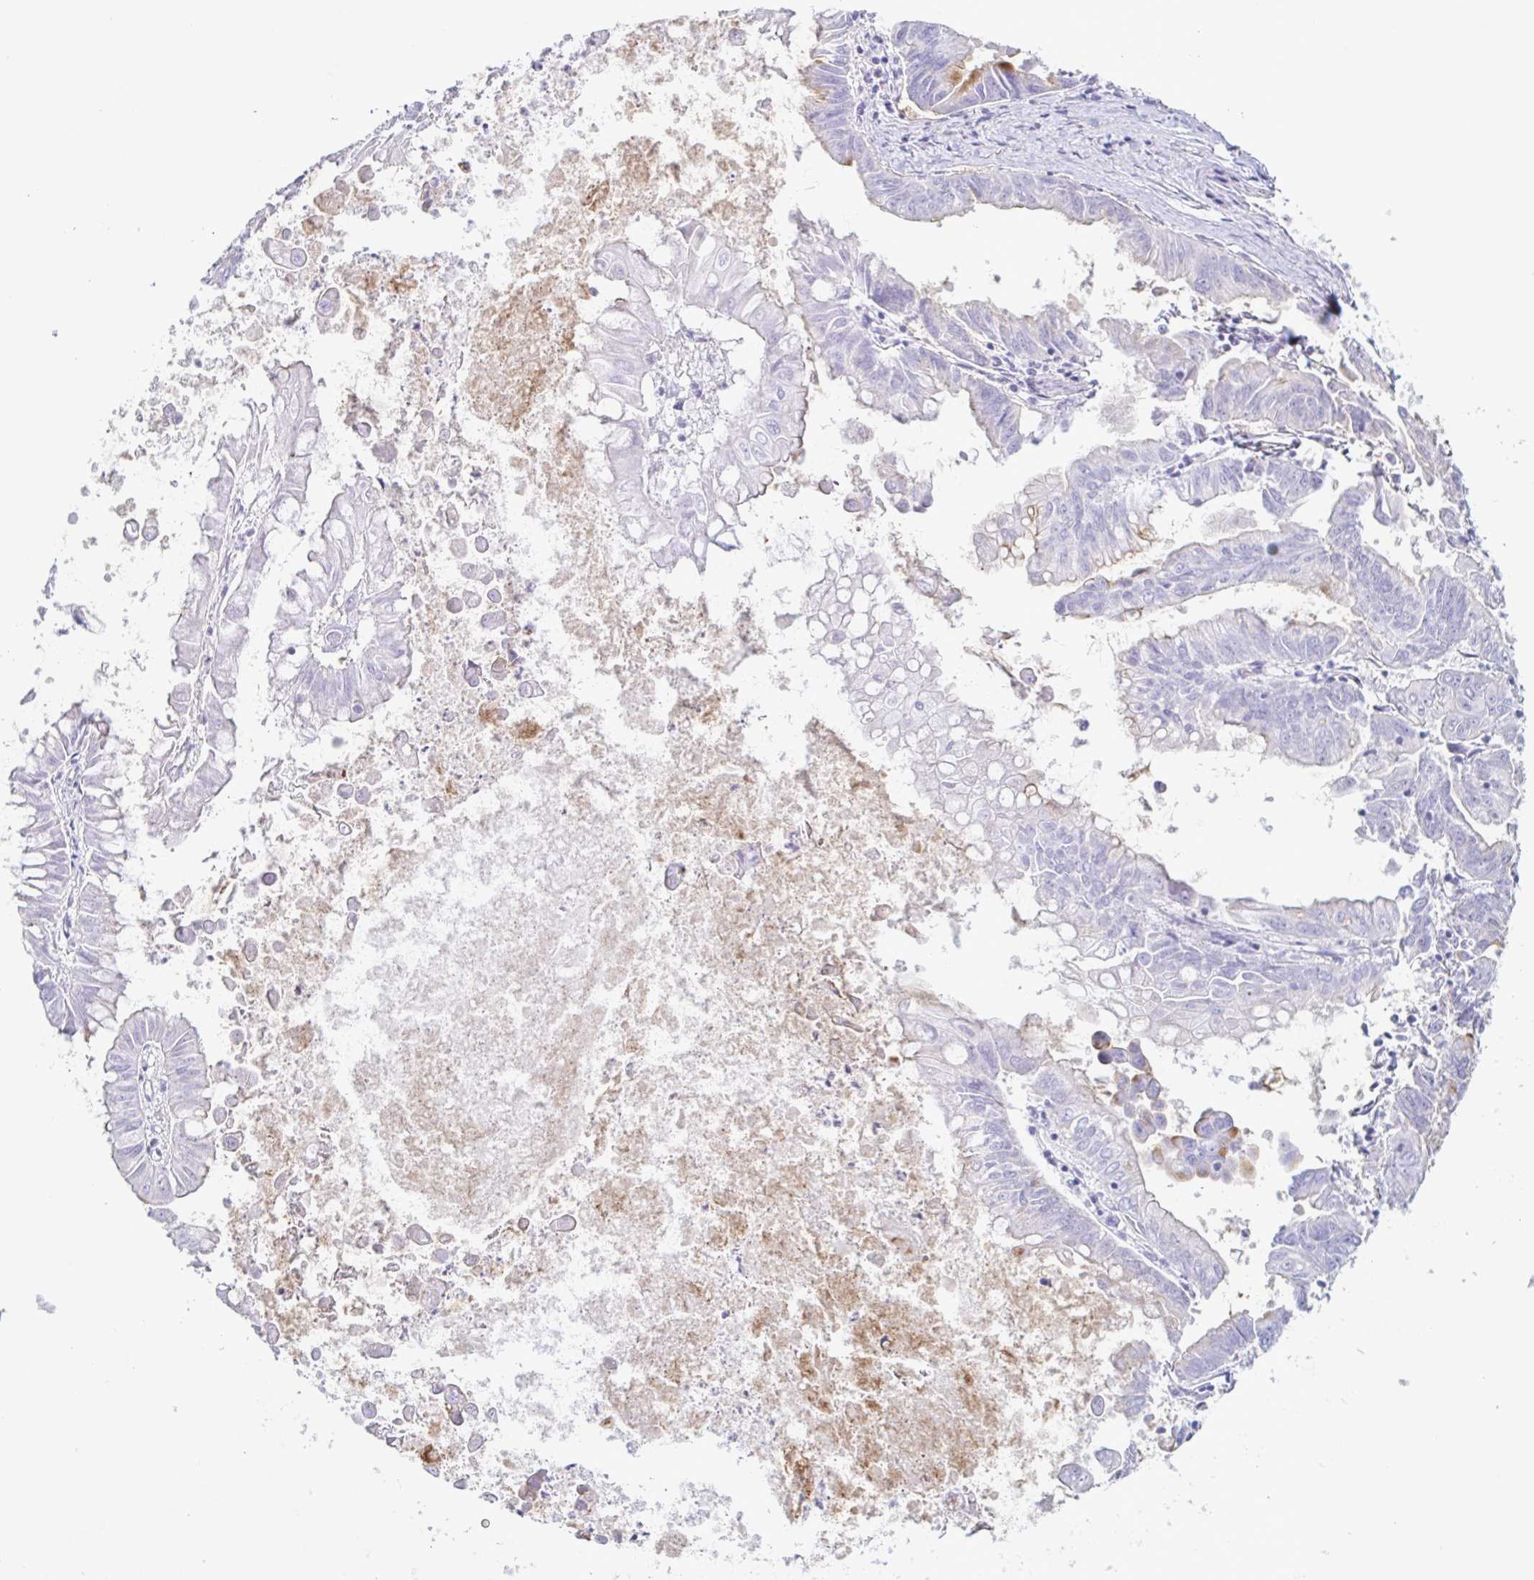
{"staining": {"intensity": "moderate", "quantity": "<25%", "location": "cytoplasmic/membranous"}, "tissue": "stomach cancer", "cell_type": "Tumor cells", "image_type": "cancer", "snomed": [{"axis": "morphology", "description": "Adenocarcinoma, NOS"}, {"axis": "topography", "description": "Stomach, upper"}], "caption": "An image of stomach adenocarcinoma stained for a protein shows moderate cytoplasmic/membranous brown staining in tumor cells.", "gene": "LDLRAD1", "patient": {"sex": "male", "age": 80}}